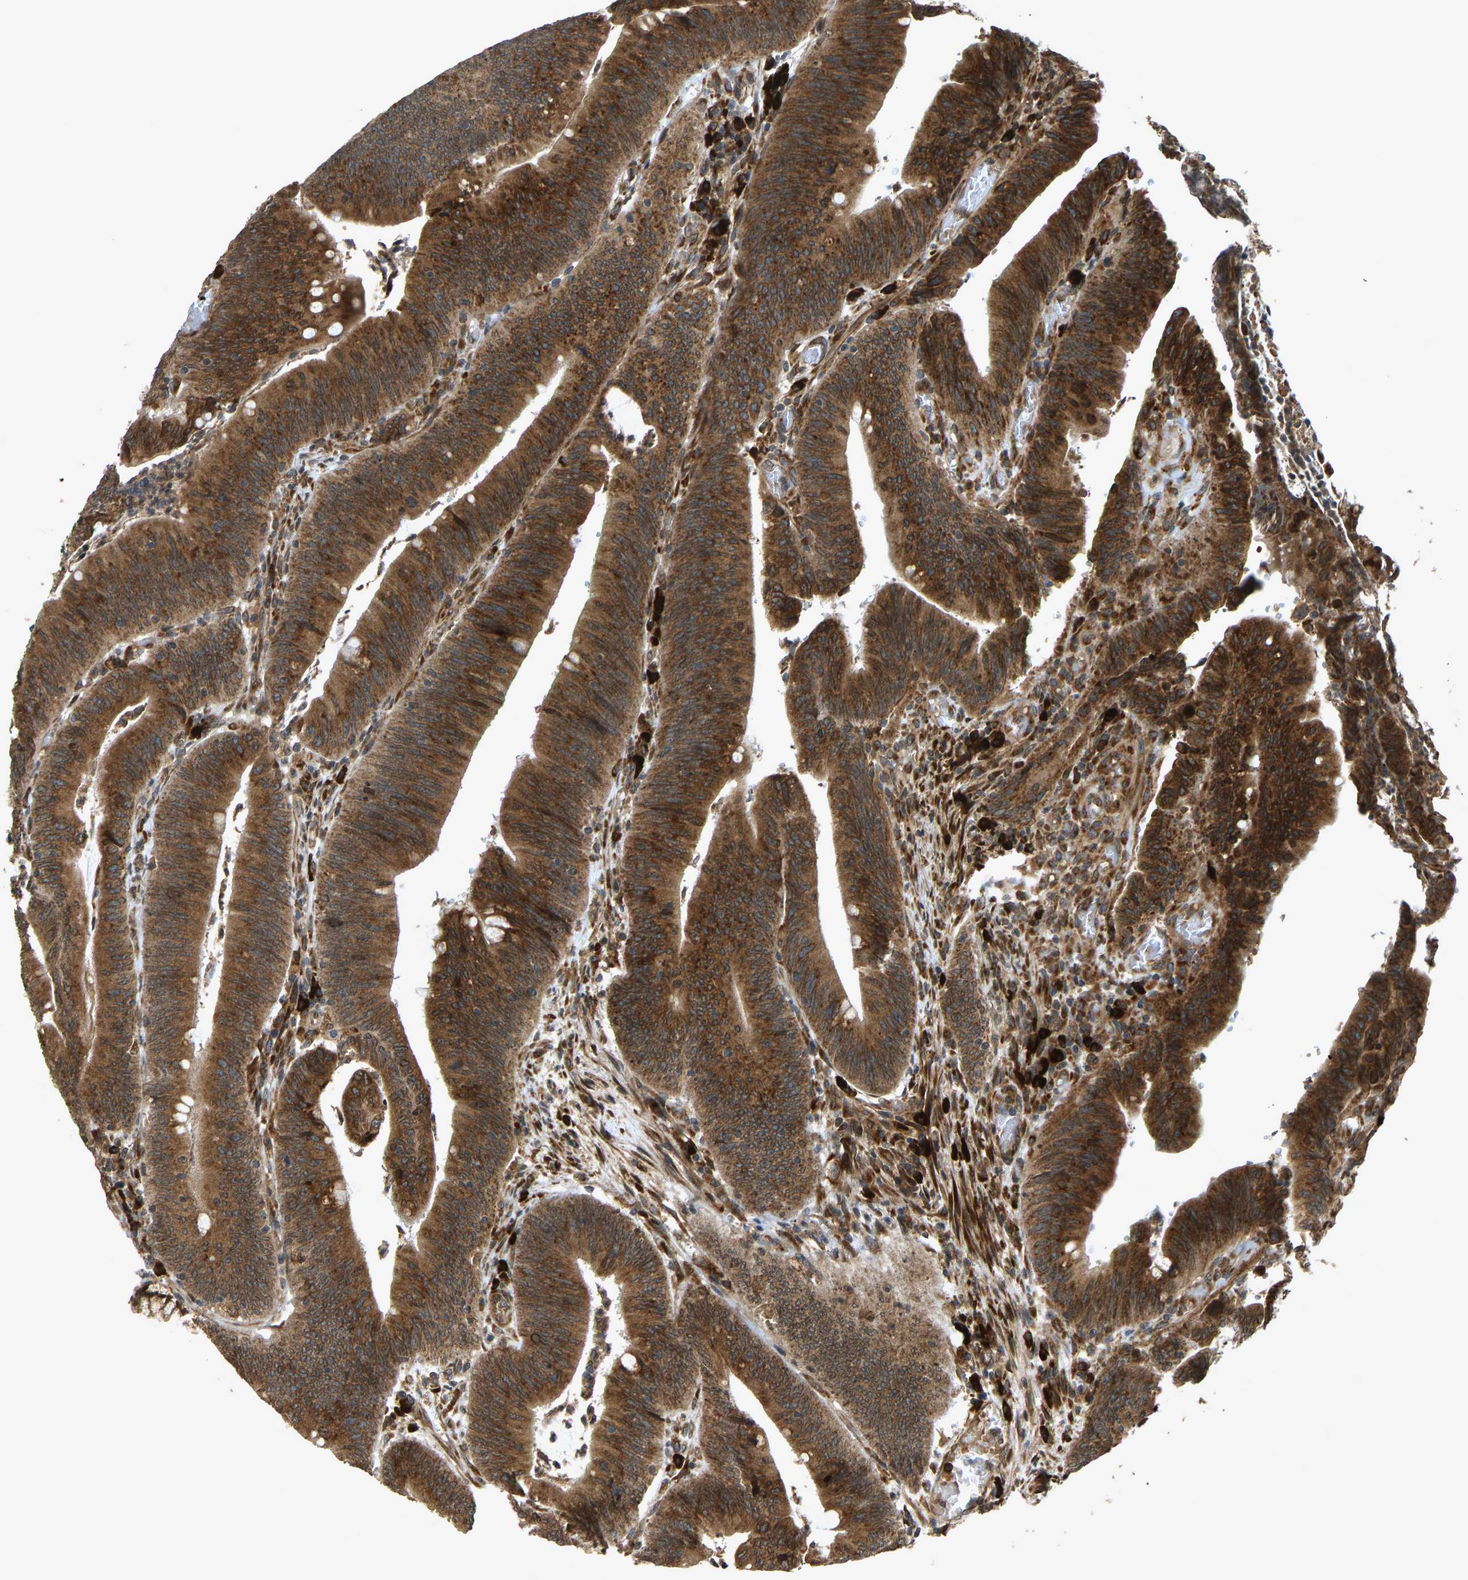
{"staining": {"intensity": "strong", "quantity": ">75%", "location": "cytoplasmic/membranous"}, "tissue": "colorectal cancer", "cell_type": "Tumor cells", "image_type": "cancer", "snomed": [{"axis": "morphology", "description": "Normal tissue, NOS"}, {"axis": "morphology", "description": "Adenocarcinoma, NOS"}, {"axis": "topography", "description": "Rectum"}], "caption": "Approximately >75% of tumor cells in colorectal adenocarcinoma reveal strong cytoplasmic/membranous protein expression as visualized by brown immunohistochemical staining.", "gene": "RPN2", "patient": {"sex": "female", "age": 66}}